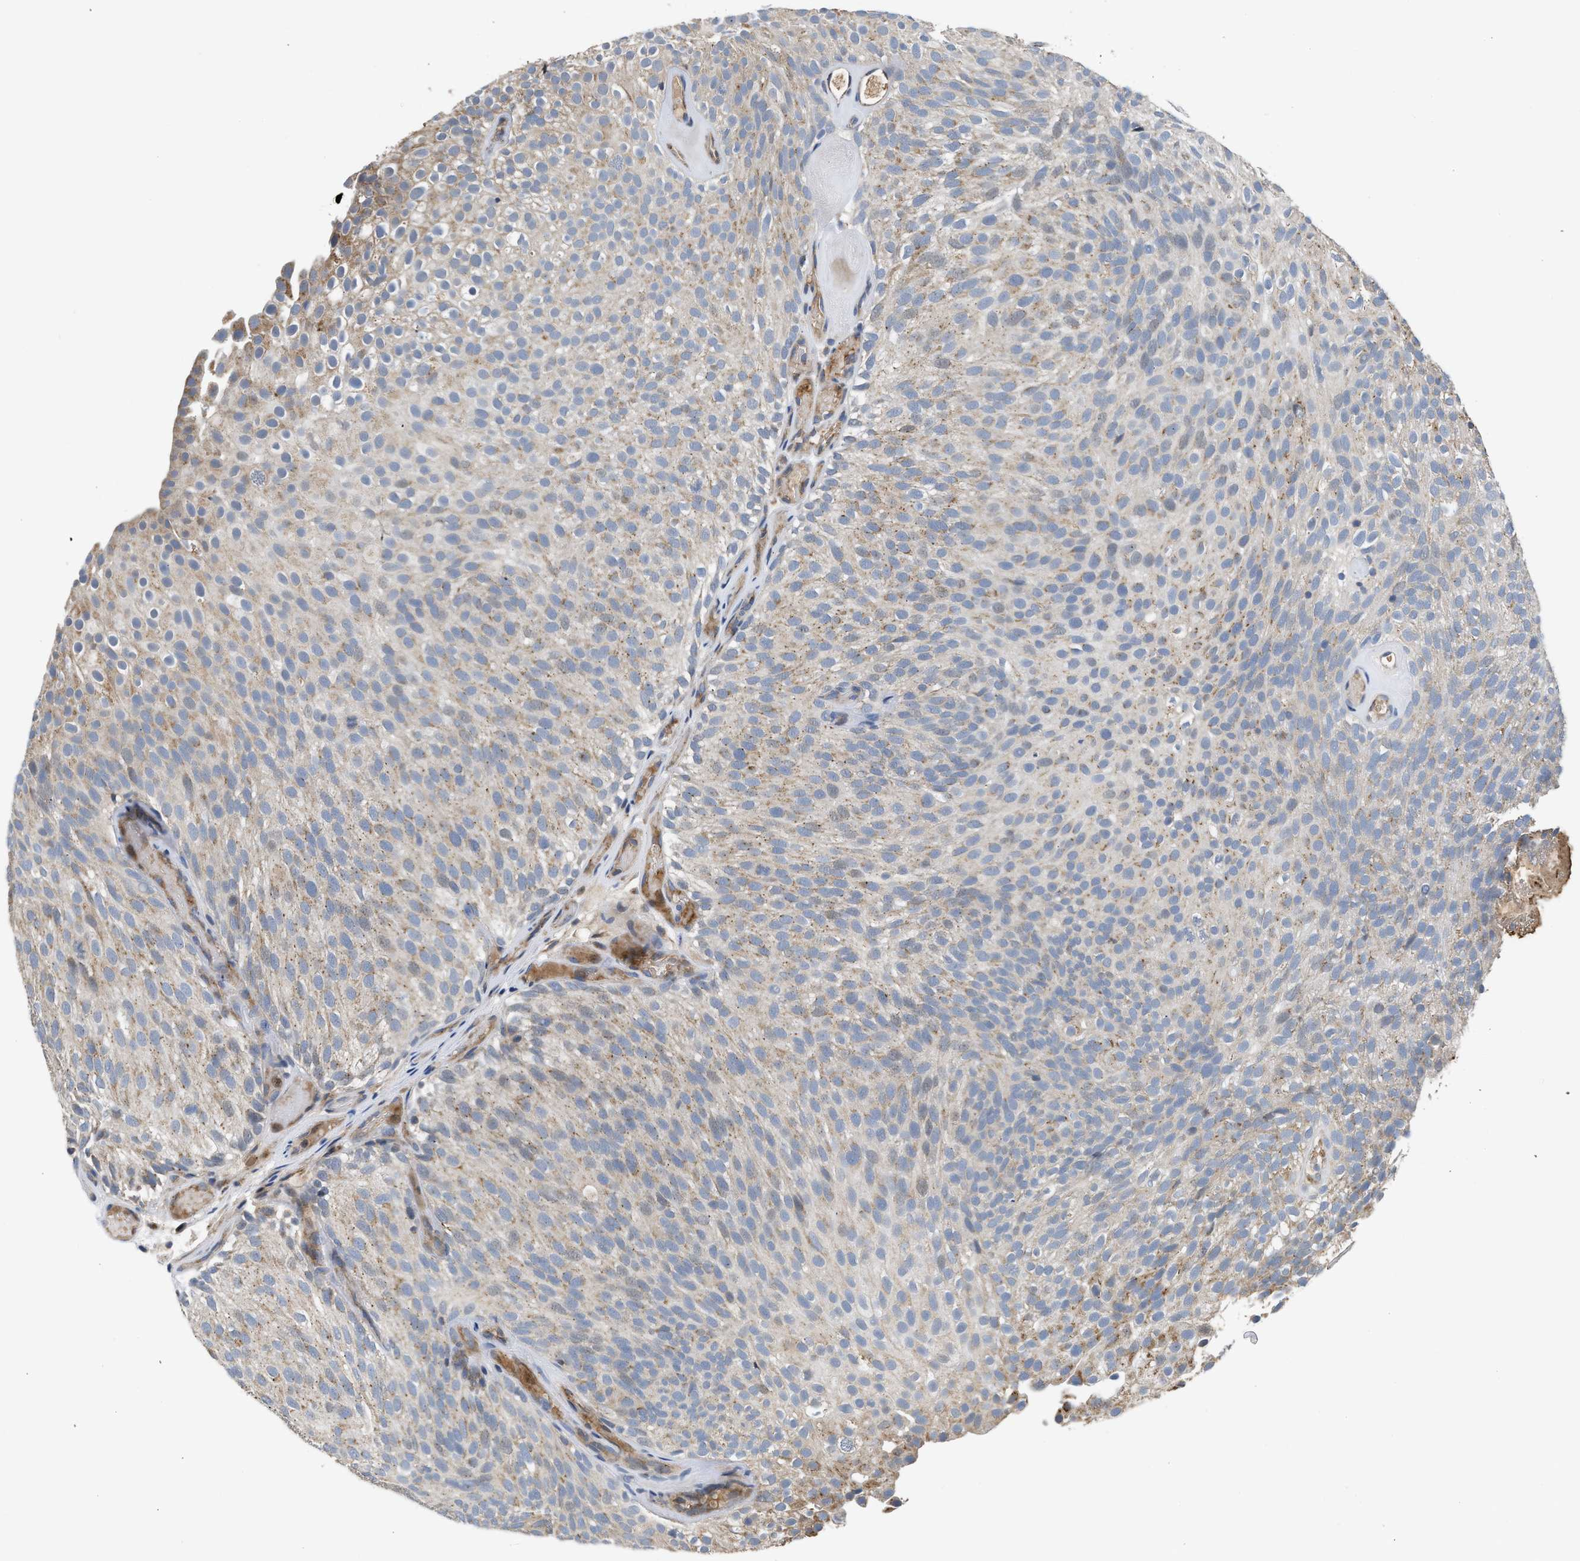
{"staining": {"intensity": "weak", "quantity": "<25%", "location": "cytoplasmic/membranous"}, "tissue": "urothelial cancer", "cell_type": "Tumor cells", "image_type": "cancer", "snomed": [{"axis": "morphology", "description": "Urothelial carcinoma, Low grade"}, {"axis": "topography", "description": "Urinary bladder"}], "caption": "This image is of urothelial cancer stained with immunohistochemistry (IHC) to label a protein in brown with the nuclei are counter-stained blue. There is no staining in tumor cells.", "gene": "PIM1", "patient": {"sex": "male", "age": 78}}